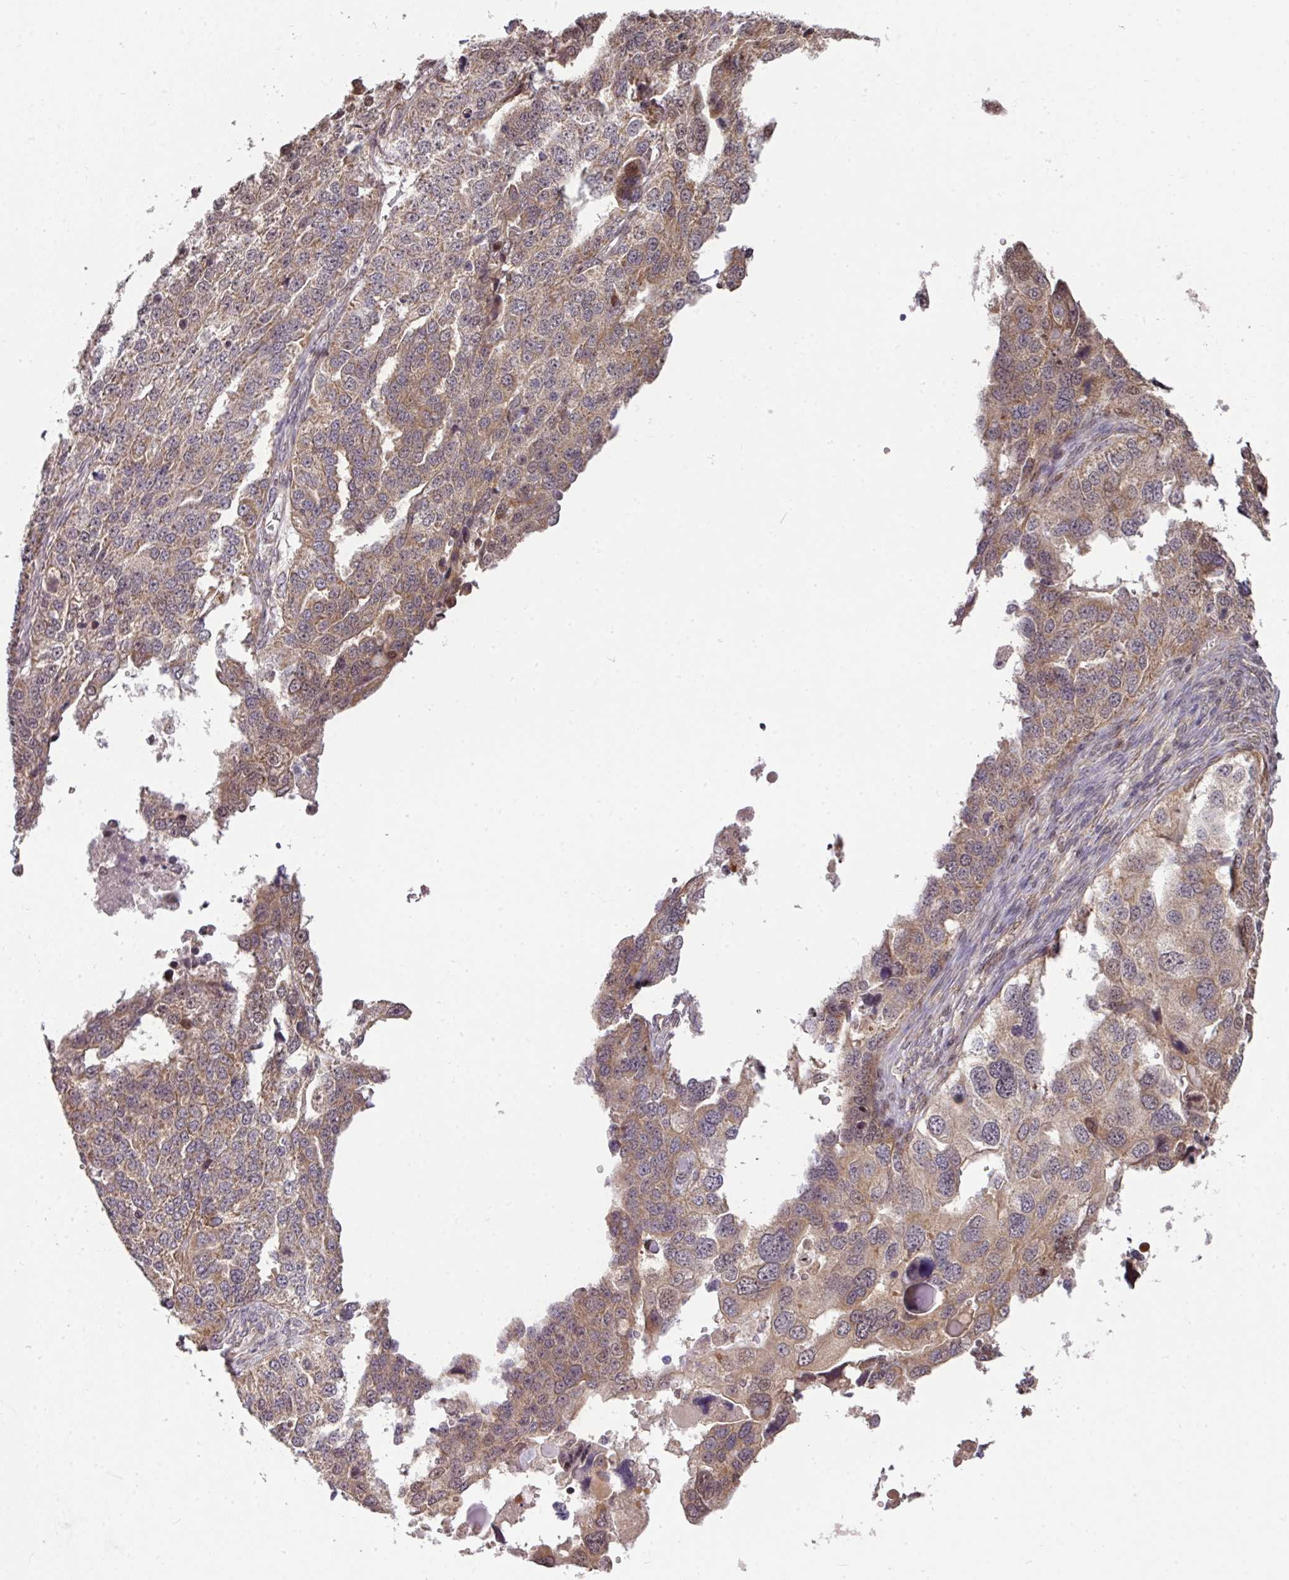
{"staining": {"intensity": "moderate", "quantity": ">75%", "location": "cytoplasmic/membranous"}, "tissue": "ovarian cancer", "cell_type": "Tumor cells", "image_type": "cancer", "snomed": [{"axis": "morphology", "description": "Cystadenocarcinoma, serous, NOS"}, {"axis": "topography", "description": "Ovary"}], "caption": "Protein expression analysis of human serous cystadenocarcinoma (ovarian) reveals moderate cytoplasmic/membranous staining in about >75% of tumor cells.", "gene": "PLK1", "patient": {"sex": "female", "age": 76}}